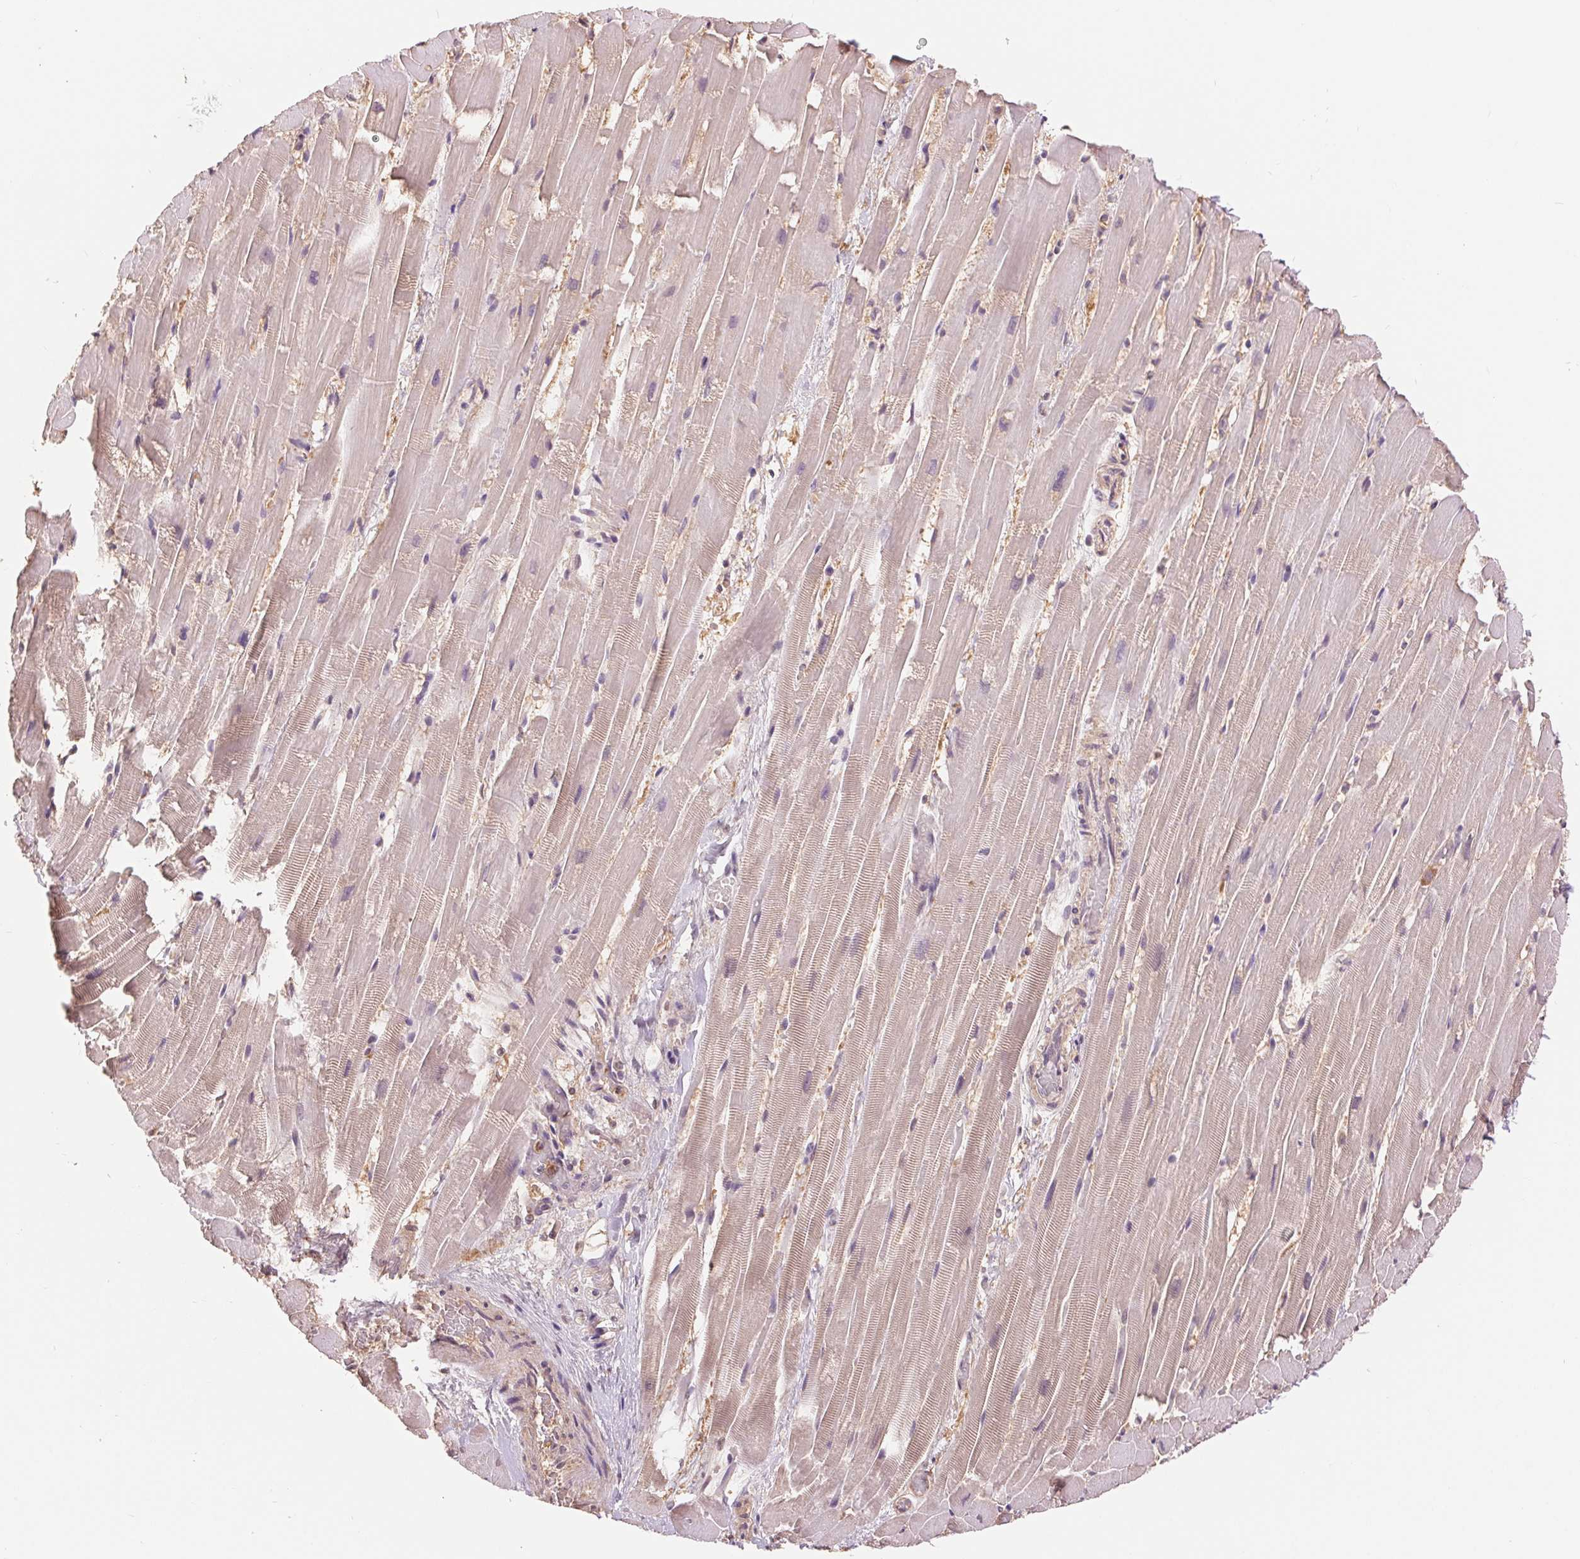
{"staining": {"intensity": "weak", "quantity": "25%-75%", "location": "cytoplasmic/membranous"}, "tissue": "heart muscle", "cell_type": "Cardiomyocytes", "image_type": "normal", "snomed": [{"axis": "morphology", "description": "Normal tissue, NOS"}, {"axis": "topography", "description": "Heart"}], "caption": "High-magnification brightfield microscopy of normal heart muscle stained with DAB (3,3'-diaminobenzidine) (brown) and counterstained with hematoxylin (blue). cardiomyocytes exhibit weak cytoplasmic/membranous staining is seen in about25%-75% of cells. Using DAB (brown) and hematoxylin (blue) stains, captured at high magnification using brightfield microscopy.", "gene": "TMEM273", "patient": {"sex": "male", "age": 37}}